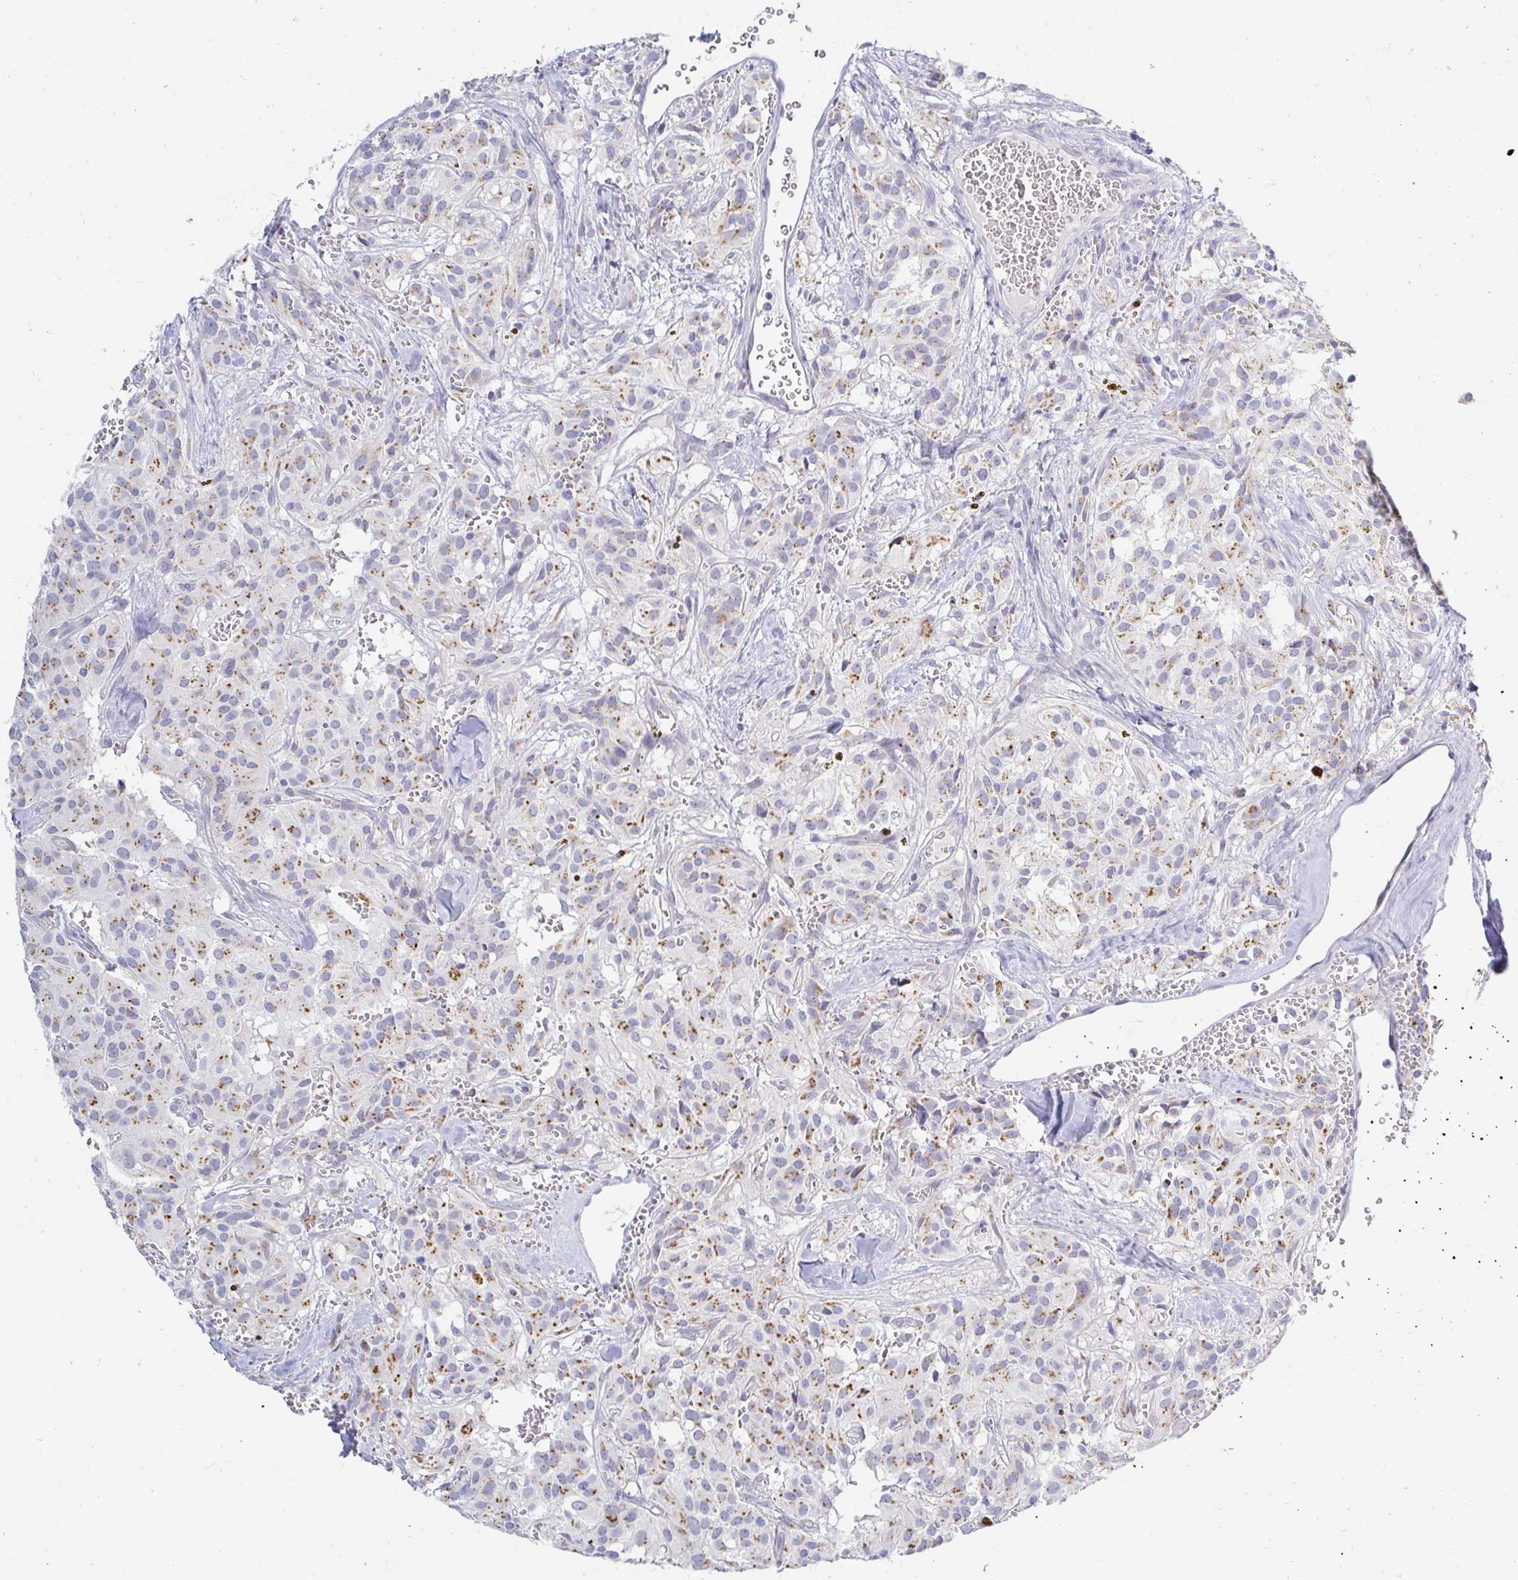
{"staining": {"intensity": "moderate", "quantity": "<25%", "location": "cytoplasmic/membranous"}, "tissue": "glioma", "cell_type": "Tumor cells", "image_type": "cancer", "snomed": [{"axis": "morphology", "description": "Glioma, malignant, Low grade"}, {"axis": "topography", "description": "Brain"}], "caption": "IHC staining of glioma, which reveals low levels of moderate cytoplasmic/membranous positivity in about <25% of tumor cells indicating moderate cytoplasmic/membranous protein staining. The staining was performed using DAB (brown) for protein detection and nuclei were counterstained in hematoxylin (blue).", "gene": "OR51D1", "patient": {"sex": "male", "age": 42}}